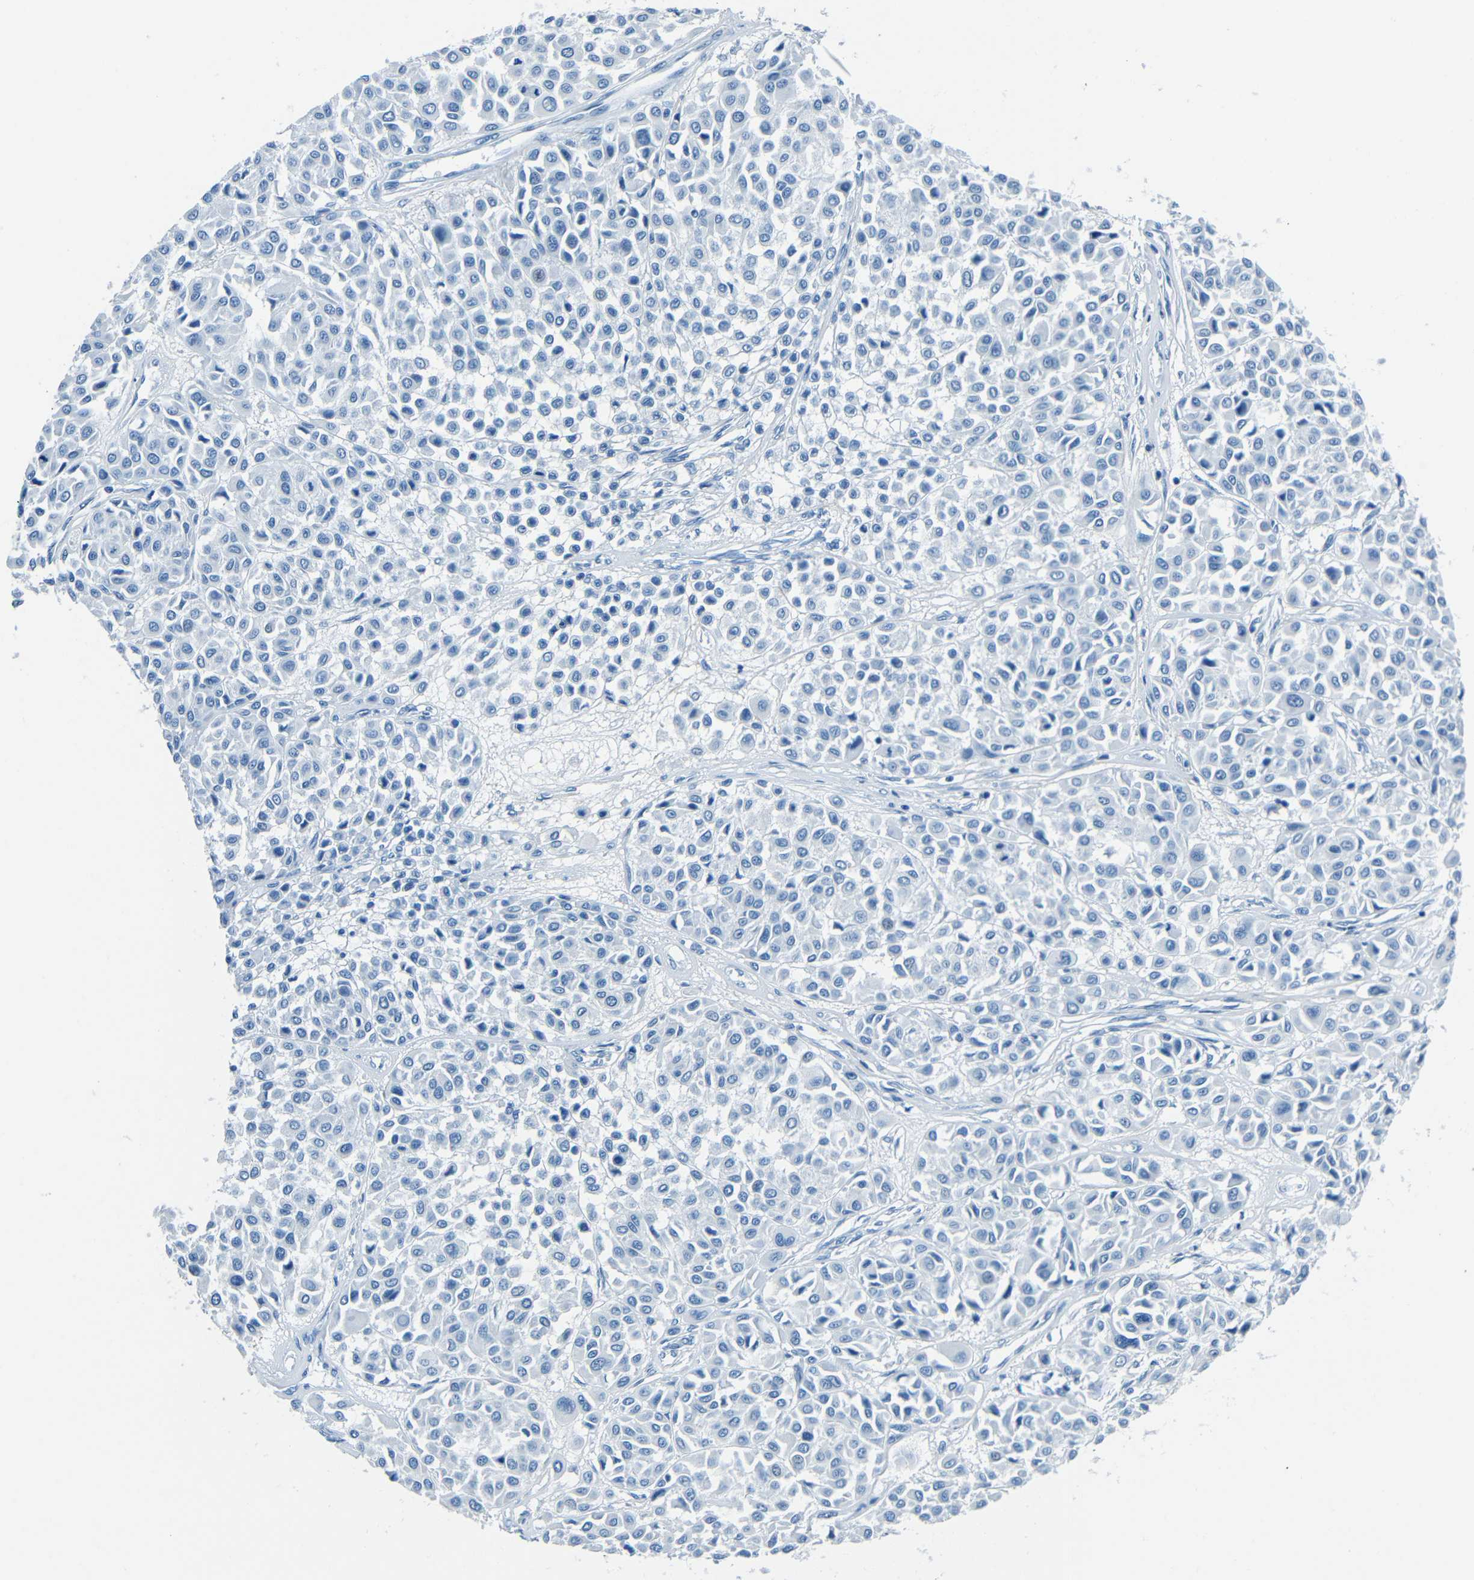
{"staining": {"intensity": "negative", "quantity": "none", "location": "none"}, "tissue": "melanoma", "cell_type": "Tumor cells", "image_type": "cancer", "snomed": [{"axis": "morphology", "description": "Malignant melanoma, Metastatic site"}, {"axis": "topography", "description": "Soft tissue"}], "caption": "Tumor cells are negative for protein expression in human melanoma.", "gene": "FBN2", "patient": {"sex": "male", "age": 41}}